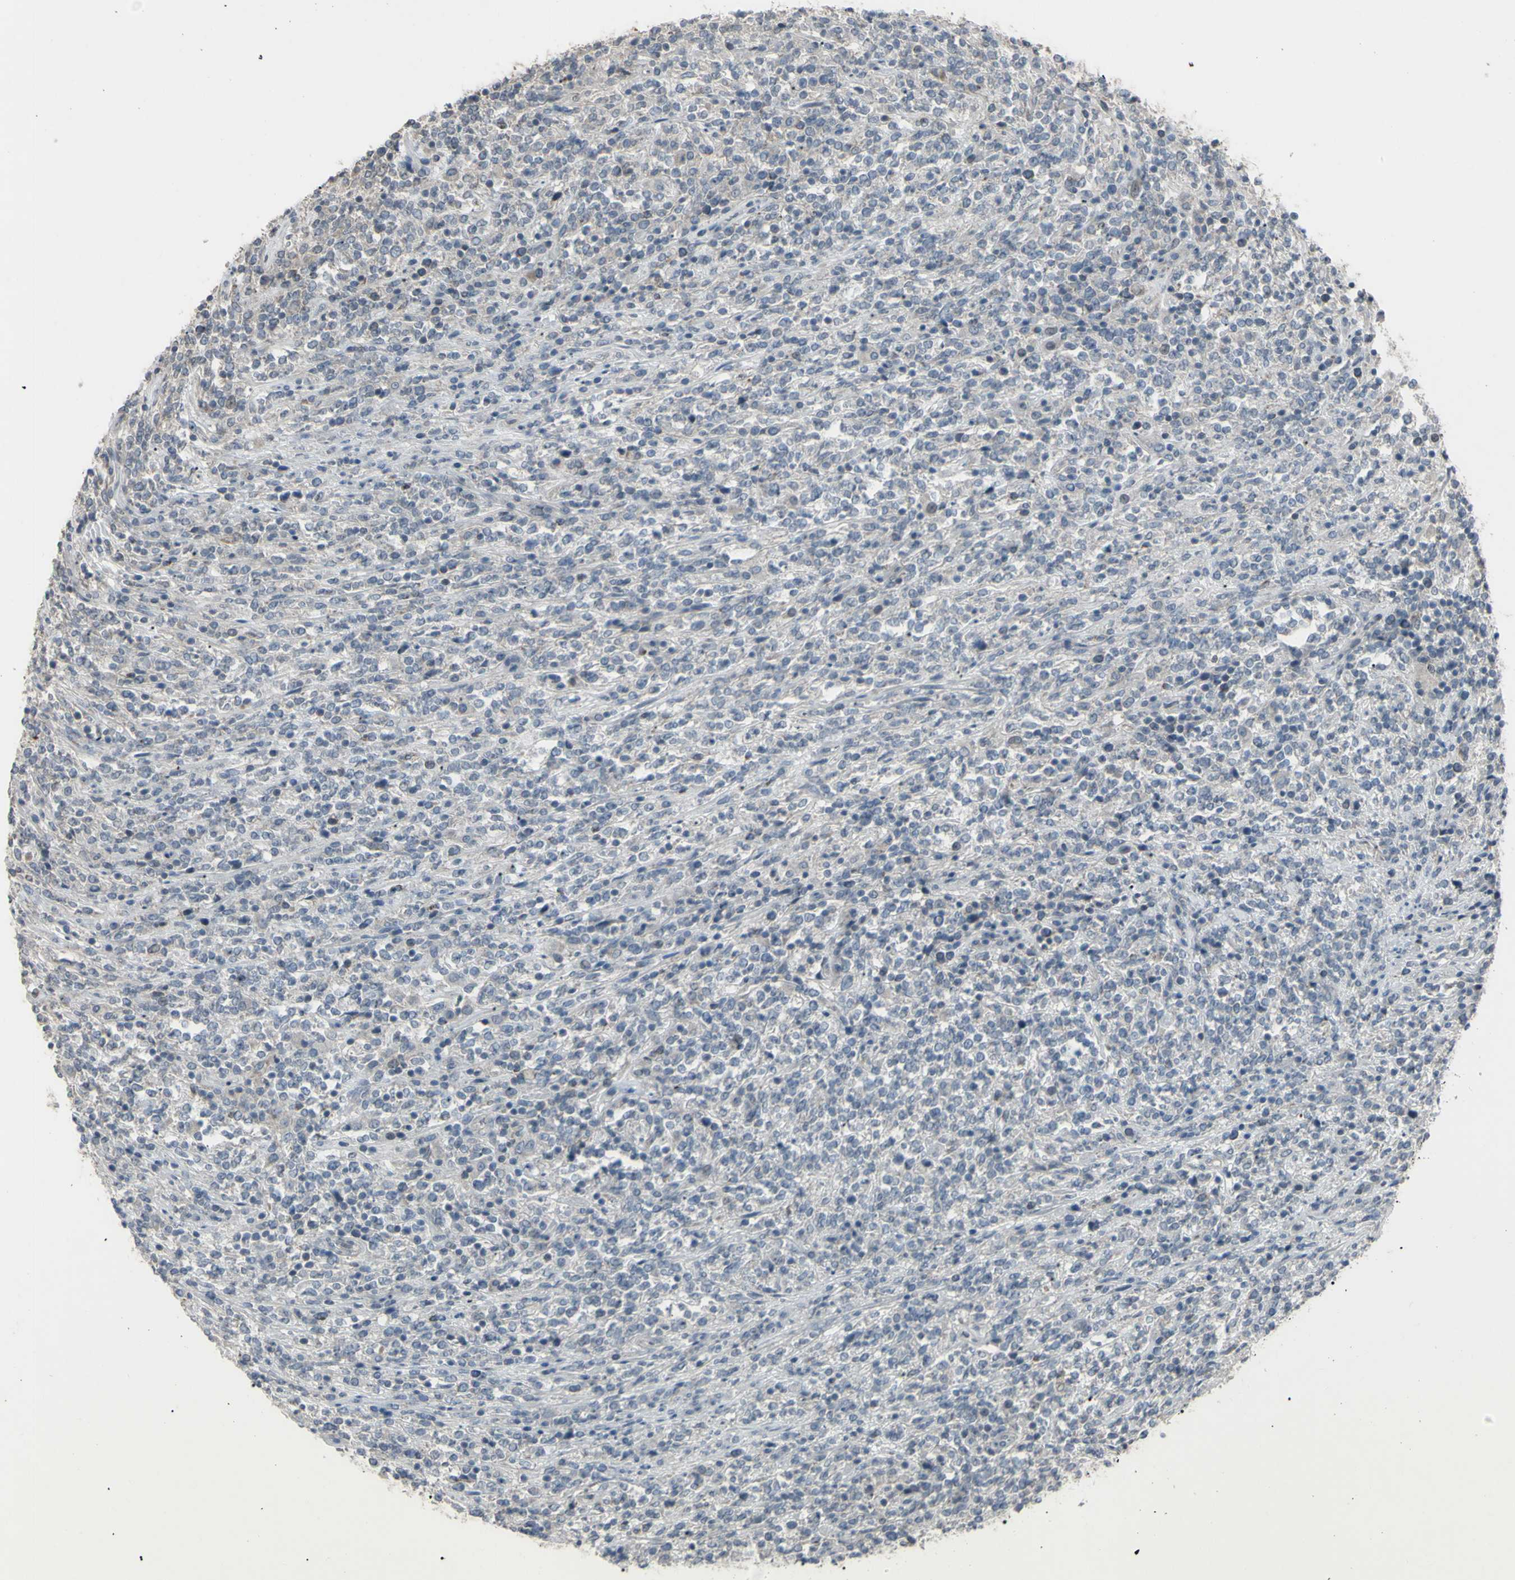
{"staining": {"intensity": "negative", "quantity": "none", "location": "none"}, "tissue": "lymphoma", "cell_type": "Tumor cells", "image_type": "cancer", "snomed": [{"axis": "morphology", "description": "Malignant lymphoma, non-Hodgkin's type, High grade"}, {"axis": "topography", "description": "Soft tissue"}], "caption": "This is an immunohistochemistry histopathology image of high-grade malignant lymphoma, non-Hodgkin's type. There is no expression in tumor cells.", "gene": "PIAS4", "patient": {"sex": "male", "age": 18}}